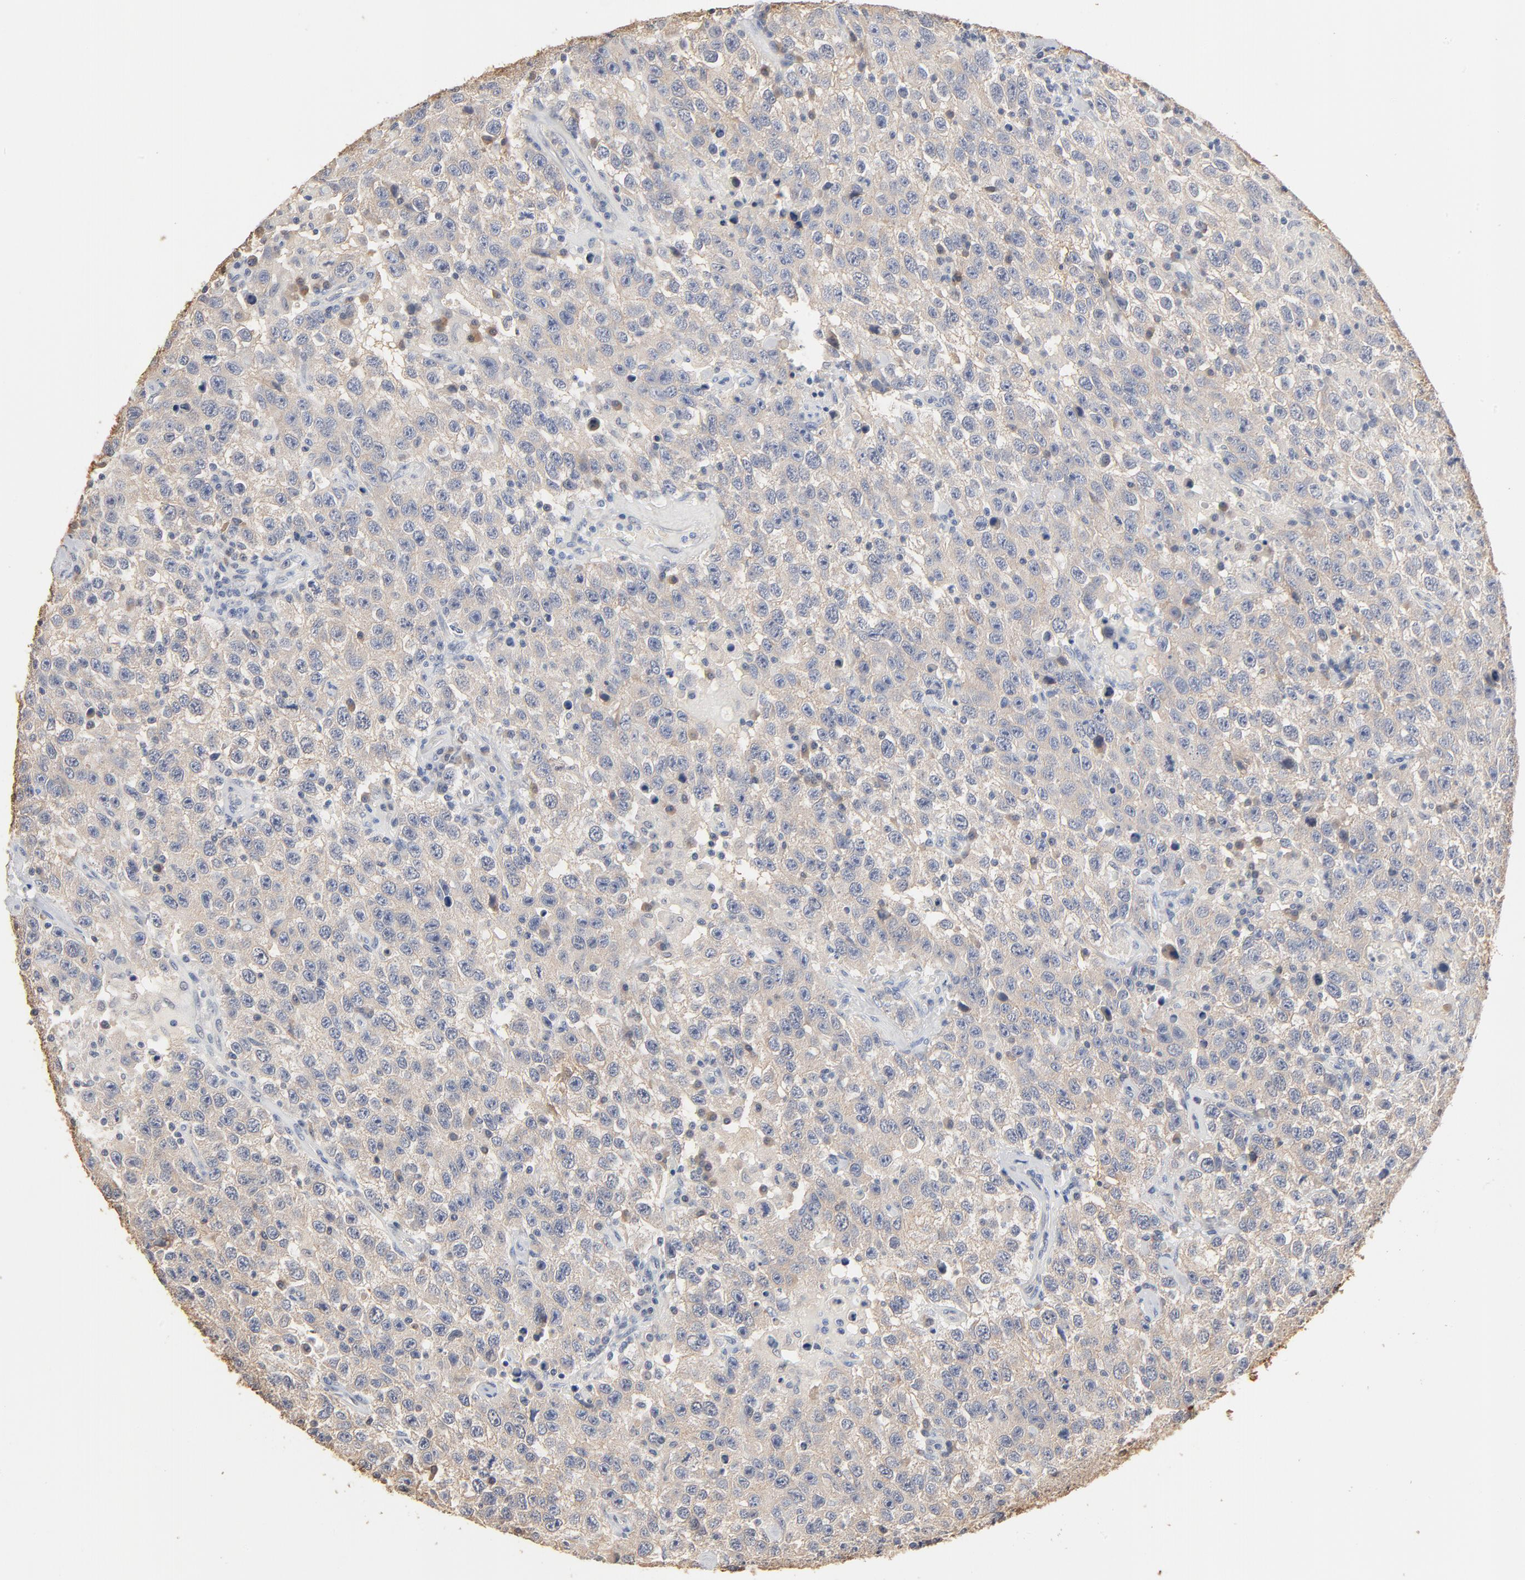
{"staining": {"intensity": "weak", "quantity": "<25%", "location": "cytoplasmic/membranous"}, "tissue": "testis cancer", "cell_type": "Tumor cells", "image_type": "cancer", "snomed": [{"axis": "morphology", "description": "Seminoma, NOS"}, {"axis": "topography", "description": "Testis"}], "caption": "A high-resolution photomicrograph shows immunohistochemistry (IHC) staining of testis seminoma, which displays no significant staining in tumor cells.", "gene": "EPCAM", "patient": {"sex": "male", "age": 41}}